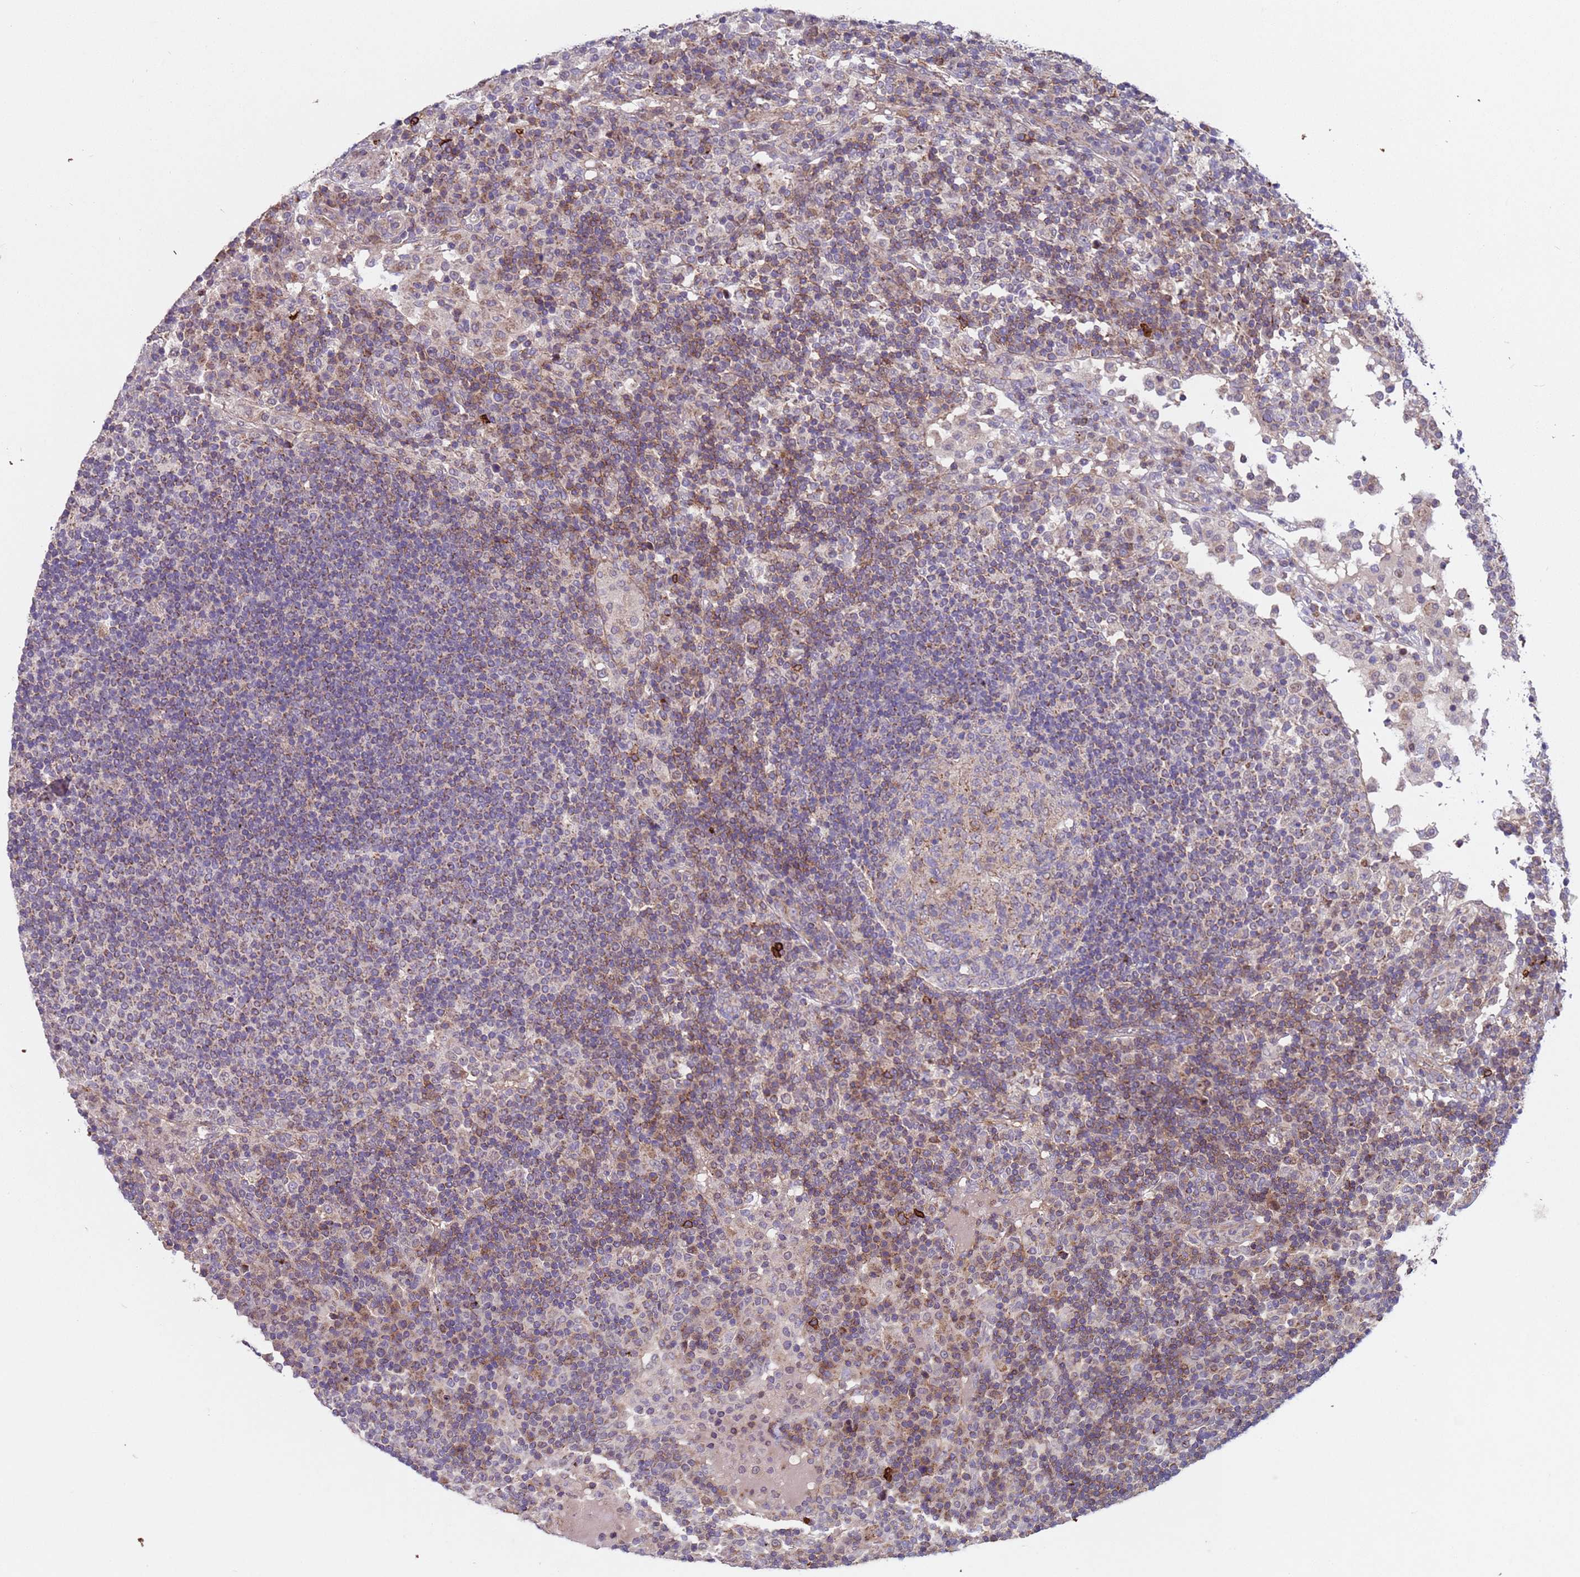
{"staining": {"intensity": "weak", "quantity": "<25%", "location": "cytoplasmic/membranous"}, "tissue": "lymph node", "cell_type": "Germinal center cells", "image_type": "normal", "snomed": [{"axis": "morphology", "description": "Normal tissue, NOS"}, {"axis": "topography", "description": "Lymph node"}], "caption": "Lymph node was stained to show a protein in brown. There is no significant expression in germinal center cells. Nuclei are stained in blue.", "gene": "ACAD8", "patient": {"sex": "female", "age": 53}}